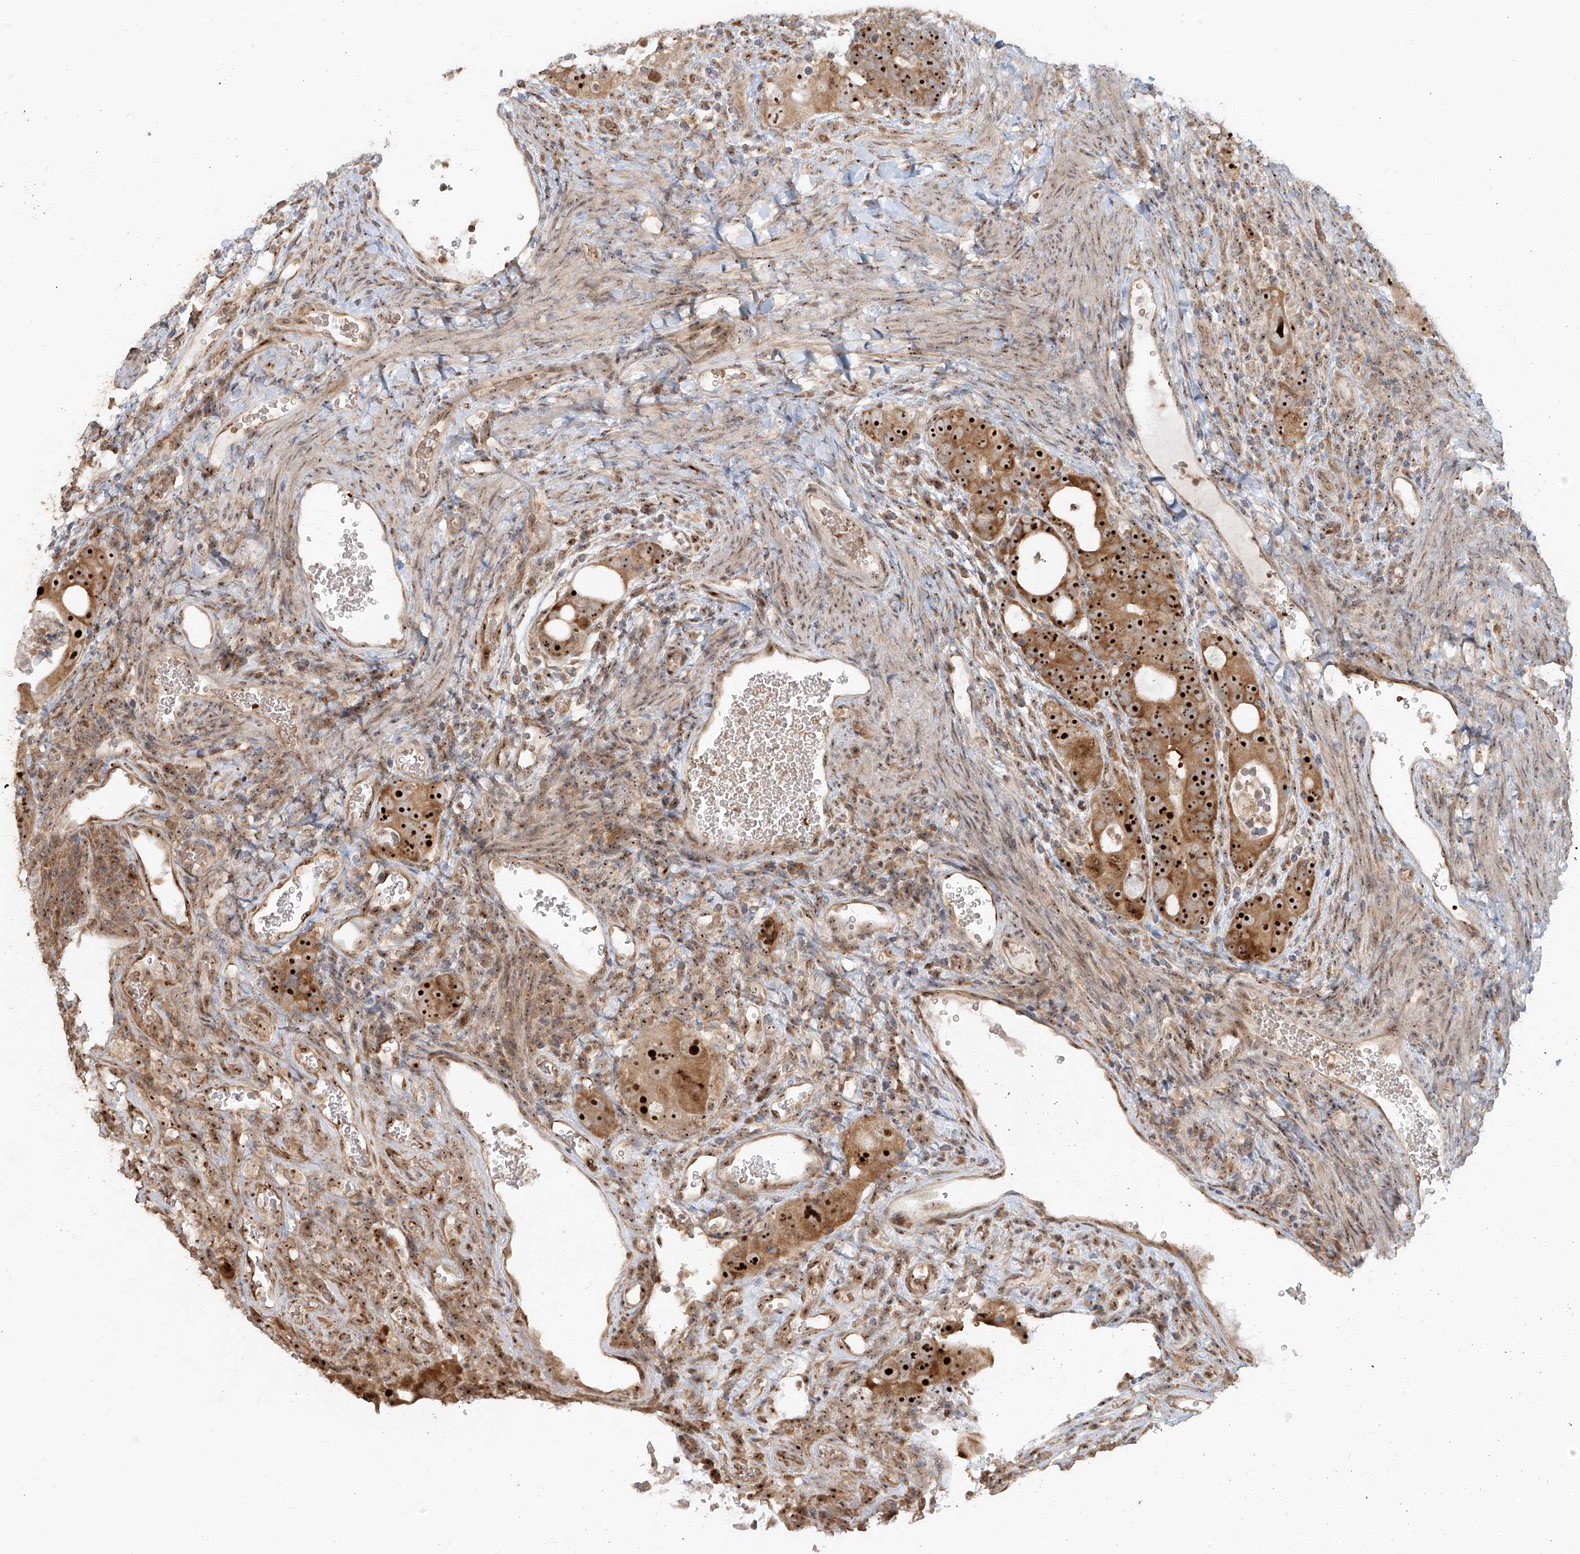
{"staining": {"intensity": "strong", "quantity": ">75%", "location": "cytoplasmic/membranous,nuclear"}, "tissue": "colorectal cancer", "cell_type": "Tumor cells", "image_type": "cancer", "snomed": [{"axis": "morphology", "description": "Adenocarcinoma, NOS"}, {"axis": "topography", "description": "Rectum"}], "caption": "Colorectal cancer tissue reveals strong cytoplasmic/membranous and nuclear staining in approximately >75% of tumor cells, visualized by immunohistochemistry.", "gene": "BYSL", "patient": {"sex": "male", "age": 59}}